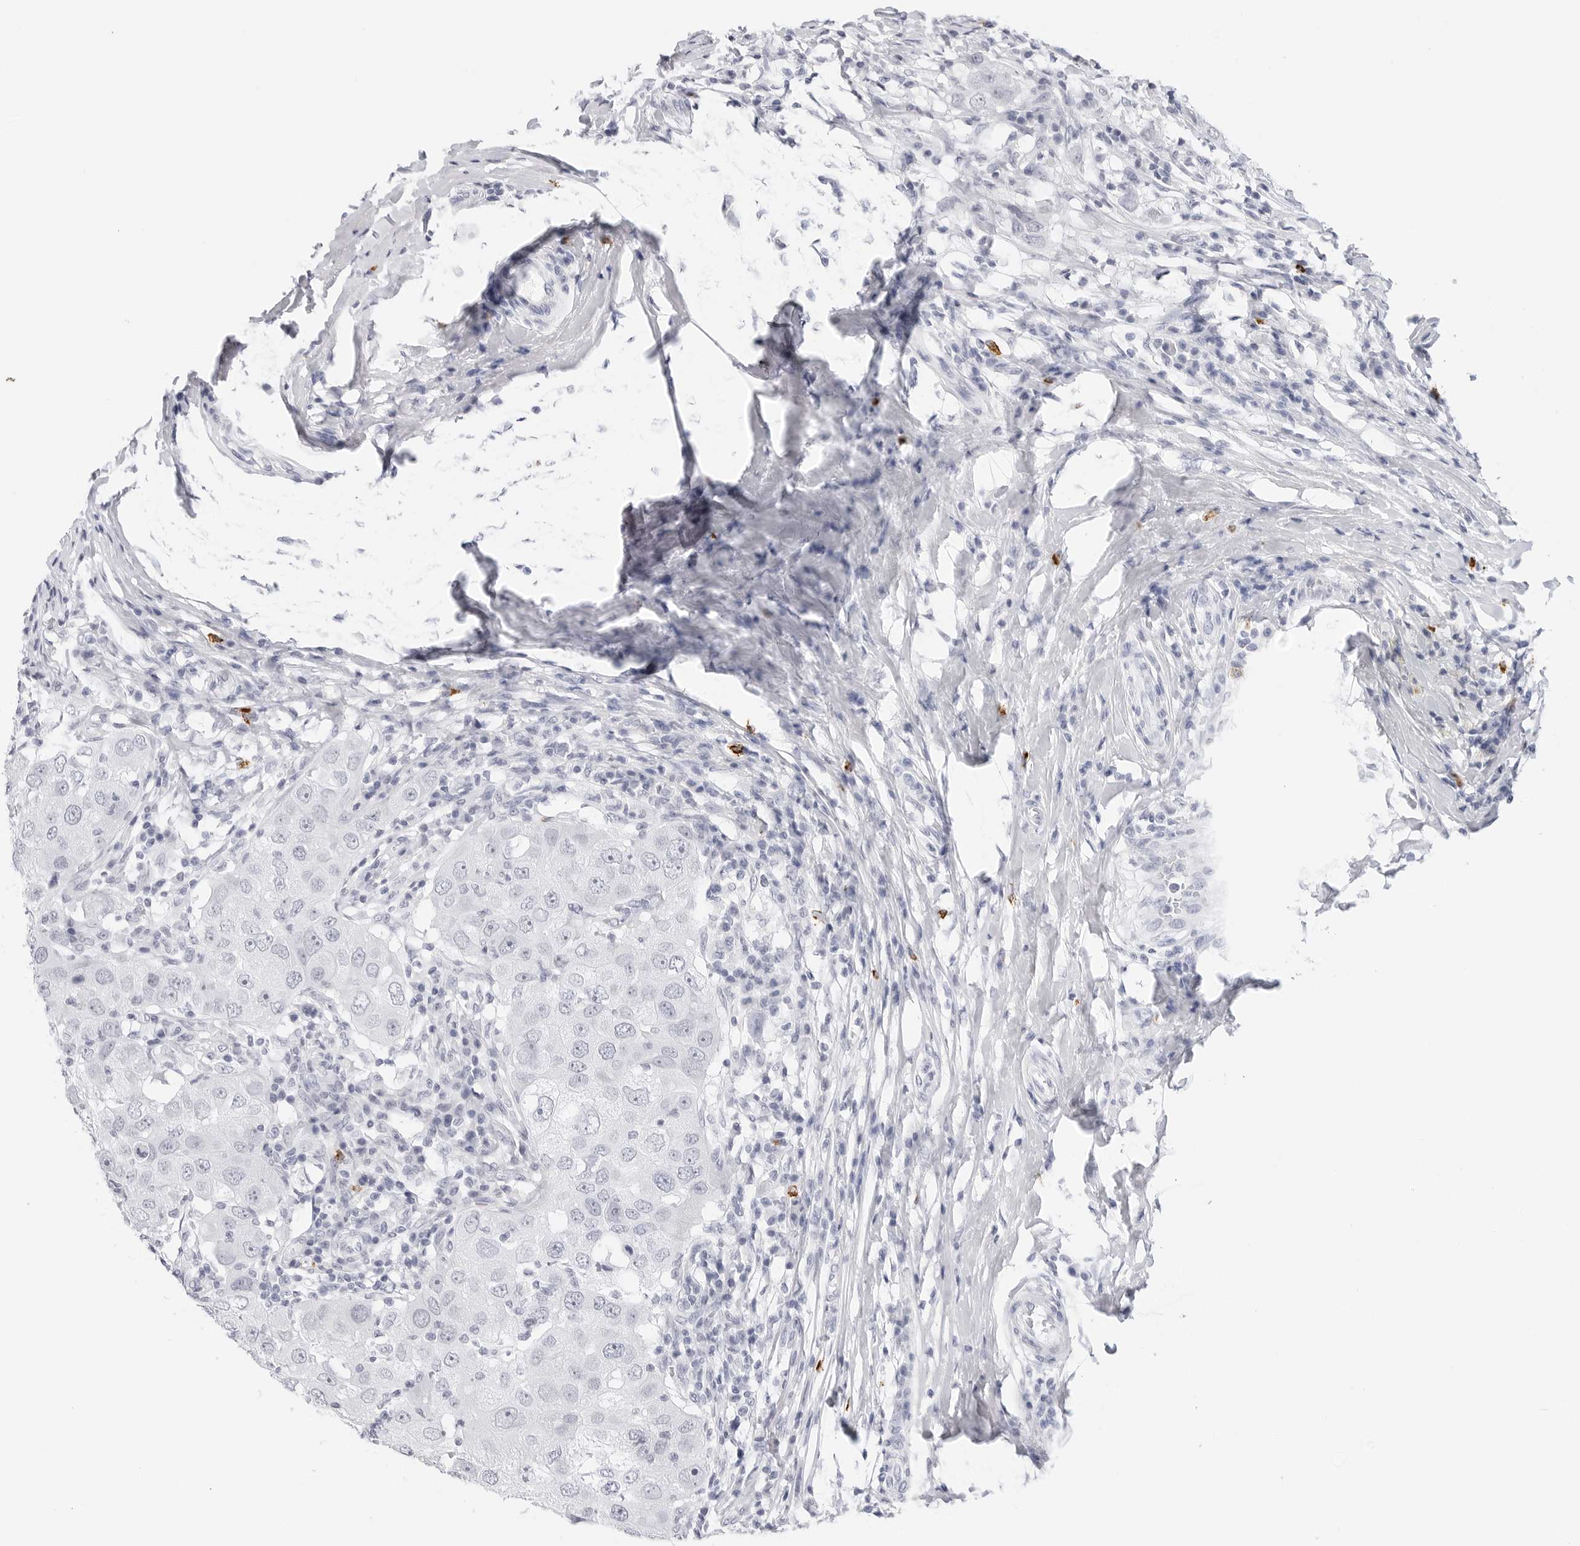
{"staining": {"intensity": "negative", "quantity": "none", "location": "none"}, "tissue": "breast cancer", "cell_type": "Tumor cells", "image_type": "cancer", "snomed": [{"axis": "morphology", "description": "Duct carcinoma"}, {"axis": "topography", "description": "Breast"}], "caption": "High magnification brightfield microscopy of intraductal carcinoma (breast) stained with DAB (brown) and counterstained with hematoxylin (blue): tumor cells show no significant expression. (DAB immunohistochemistry (IHC), high magnification).", "gene": "HSPB7", "patient": {"sex": "female", "age": 27}}